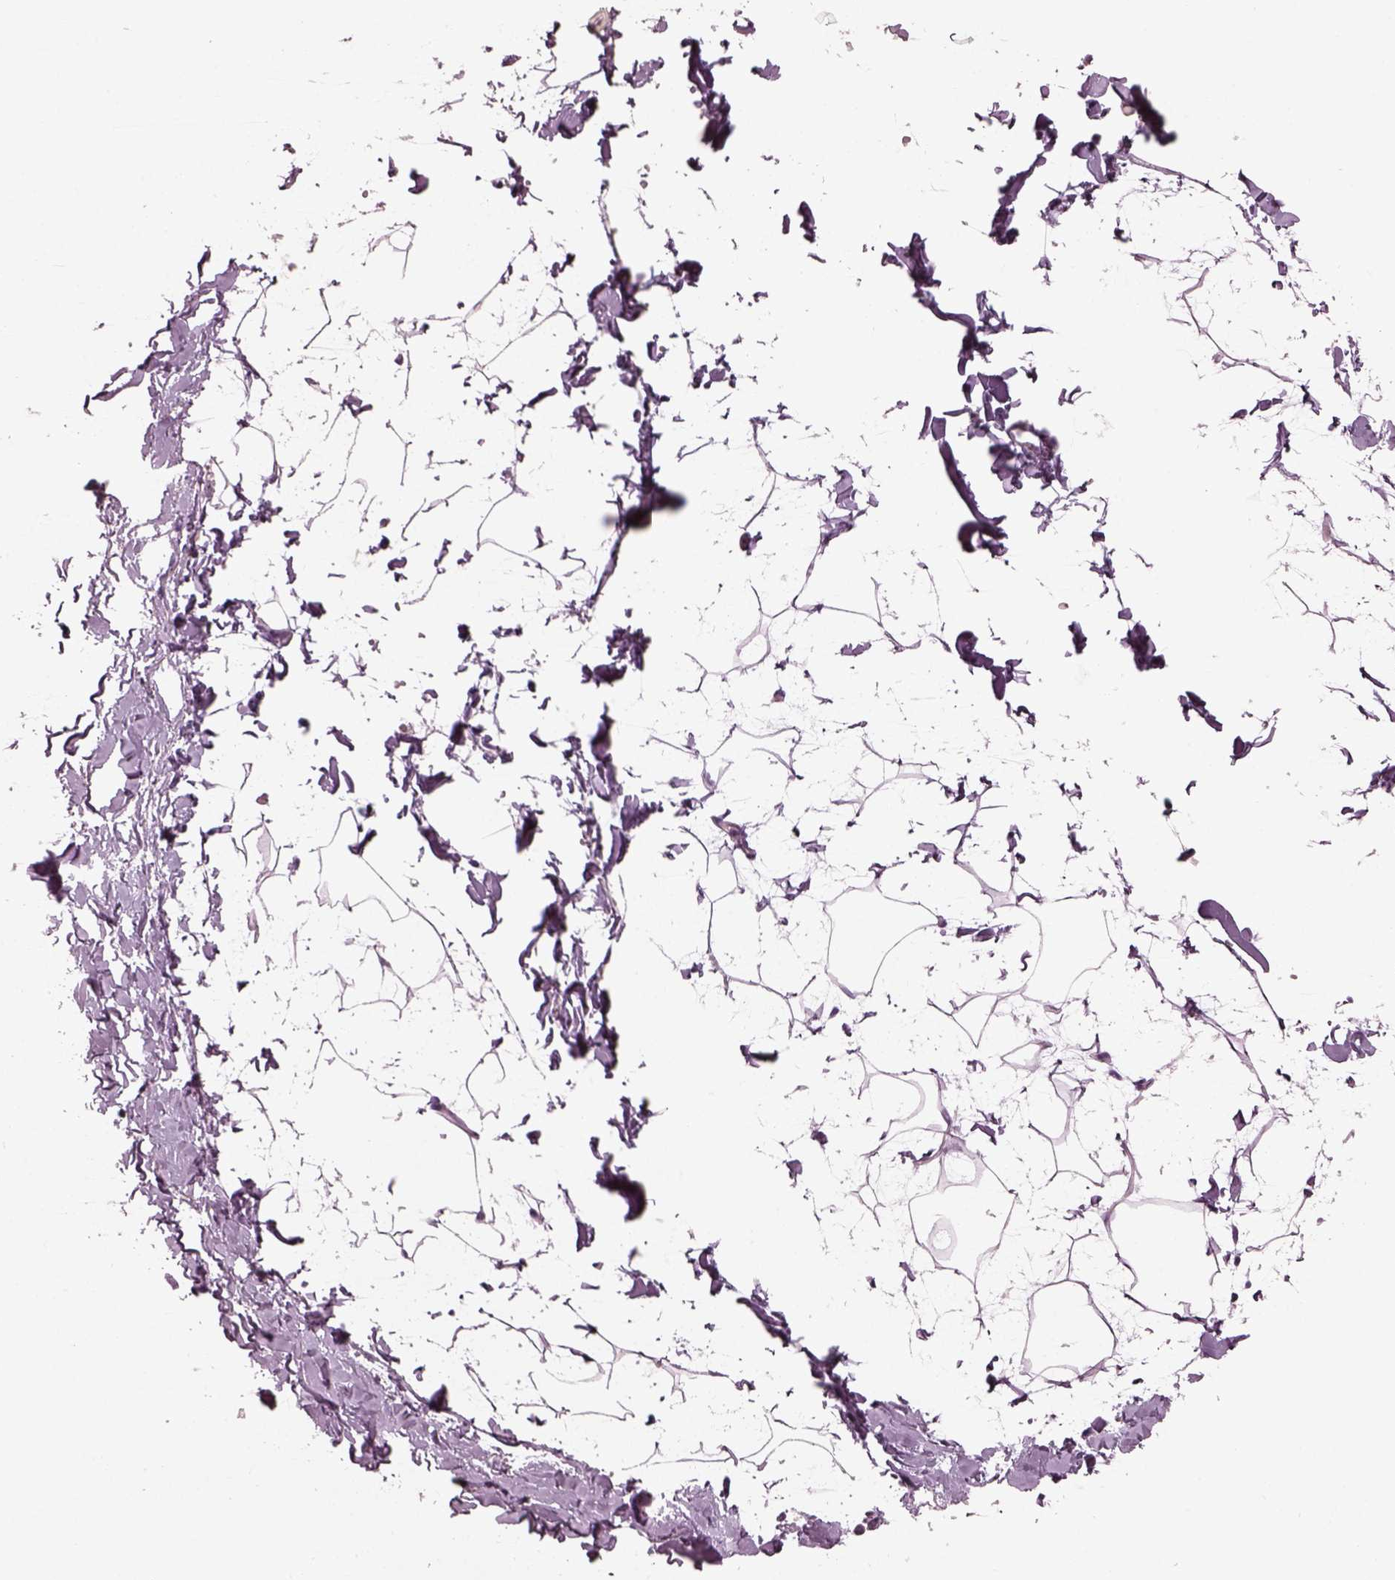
{"staining": {"intensity": "negative", "quantity": "none", "location": "none"}, "tissue": "adipose tissue", "cell_type": "Adipocytes", "image_type": "normal", "snomed": [{"axis": "morphology", "description": "Normal tissue, NOS"}, {"axis": "topography", "description": "Gallbladder"}, {"axis": "topography", "description": "Peripheral nerve tissue"}], "caption": "Adipocytes show no significant expression in unremarkable adipose tissue. (Stains: DAB (3,3'-diaminobenzidine) IHC with hematoxylin counter stain, Microscopy: brightfield microscopy at high magnification).", "gene": "PDC", "patient": {"sex": "female", "age": 45}}